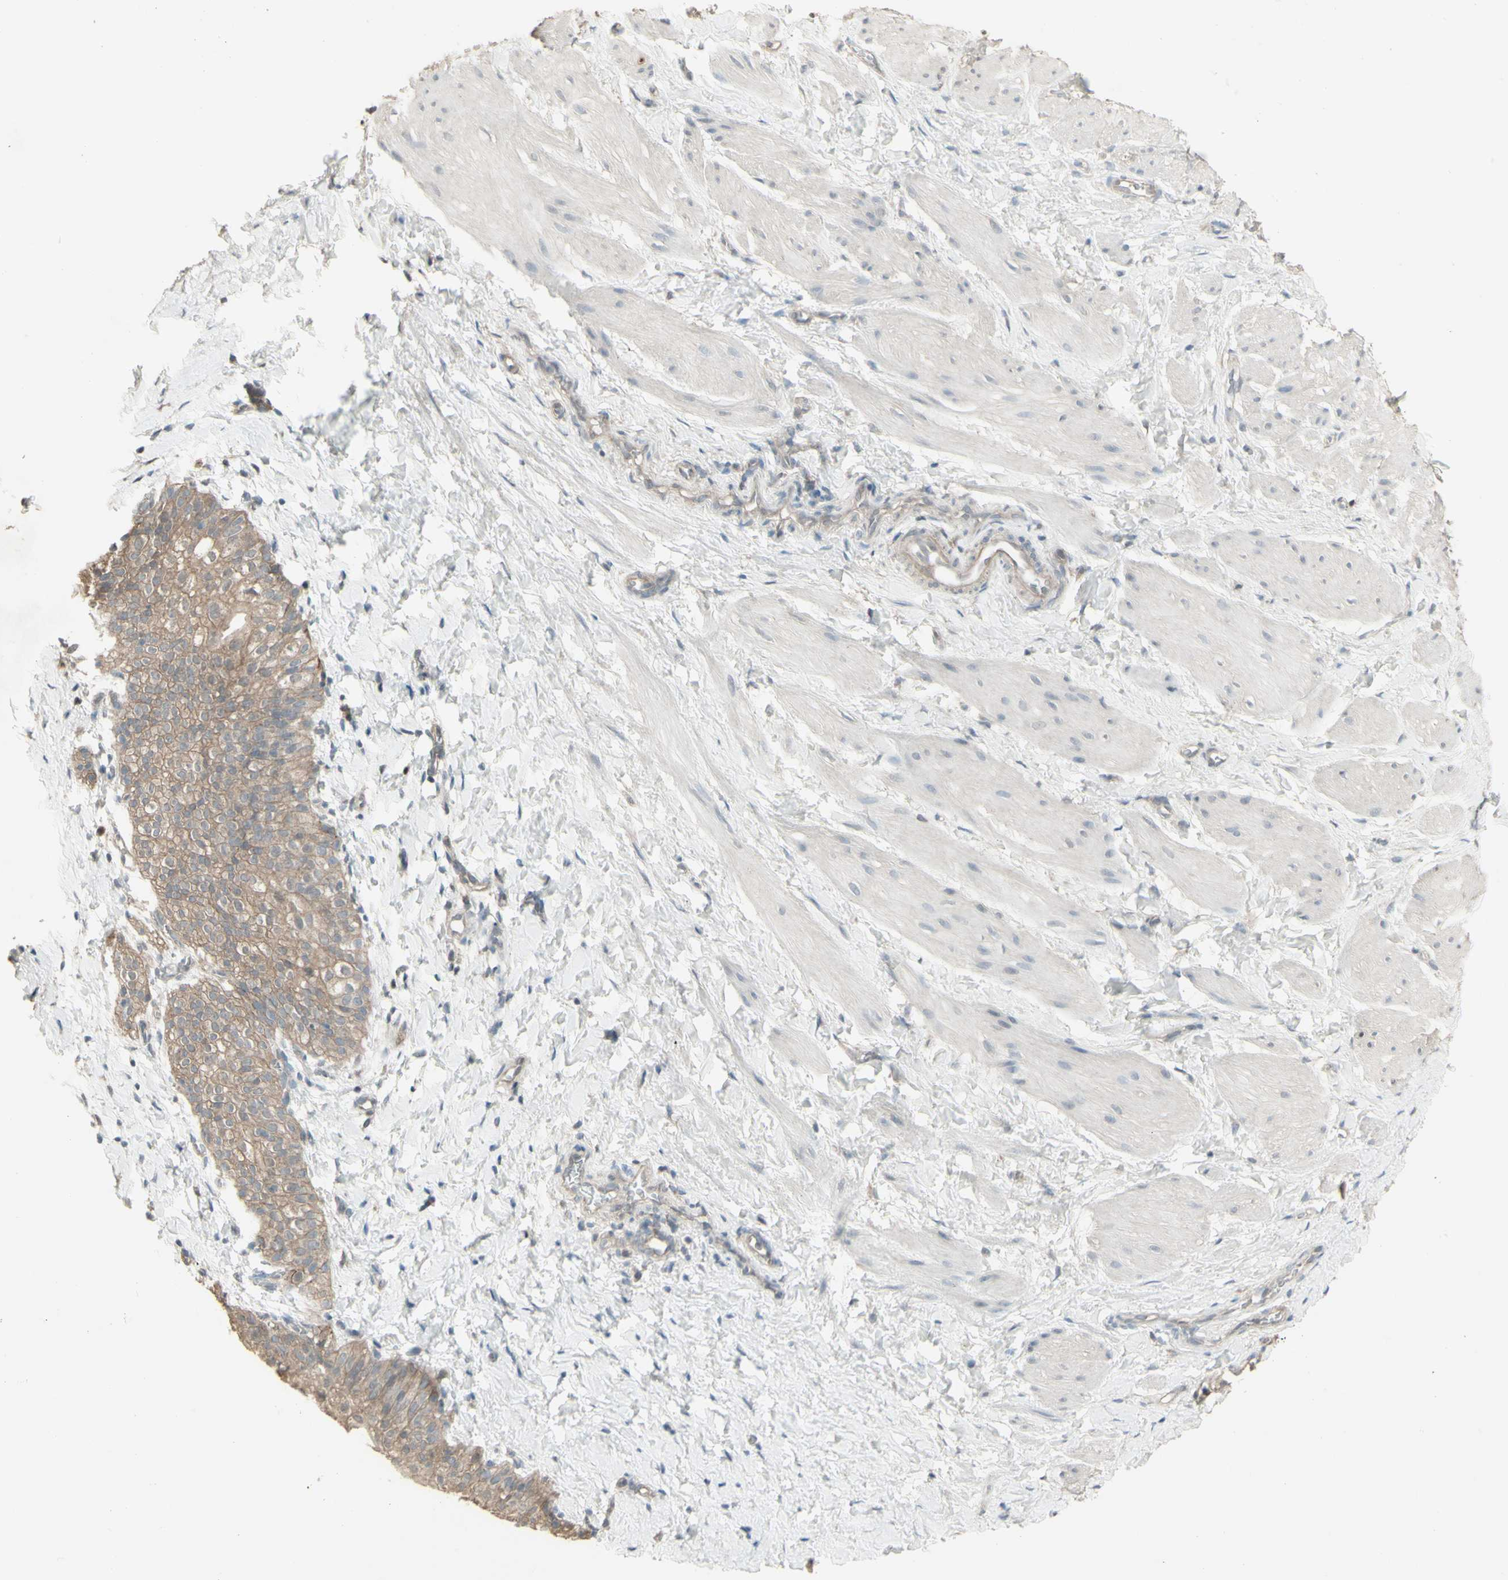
{"staining": {"intensity": "negative", "quantity": "none", "location": "none"}, "tissue": "smooth muscle", "cell_type": "Smooth muscle cells", "image_type": "normal", "snomed": [{"axis": "morphology", "description": "Normal tissue, NOS"}, {"axis": "topography", "description": "Smooth muscle"}], "caption": "This histopathology image is of benign smooth muscle stained with immunohistochemistry to label a protein in brown with the nuclei are counter-stained blue. There is no positivity in smooth muscle cells.", "gene": "ENSG00000285526", "patient": {"sex": "male", "age": 16}}